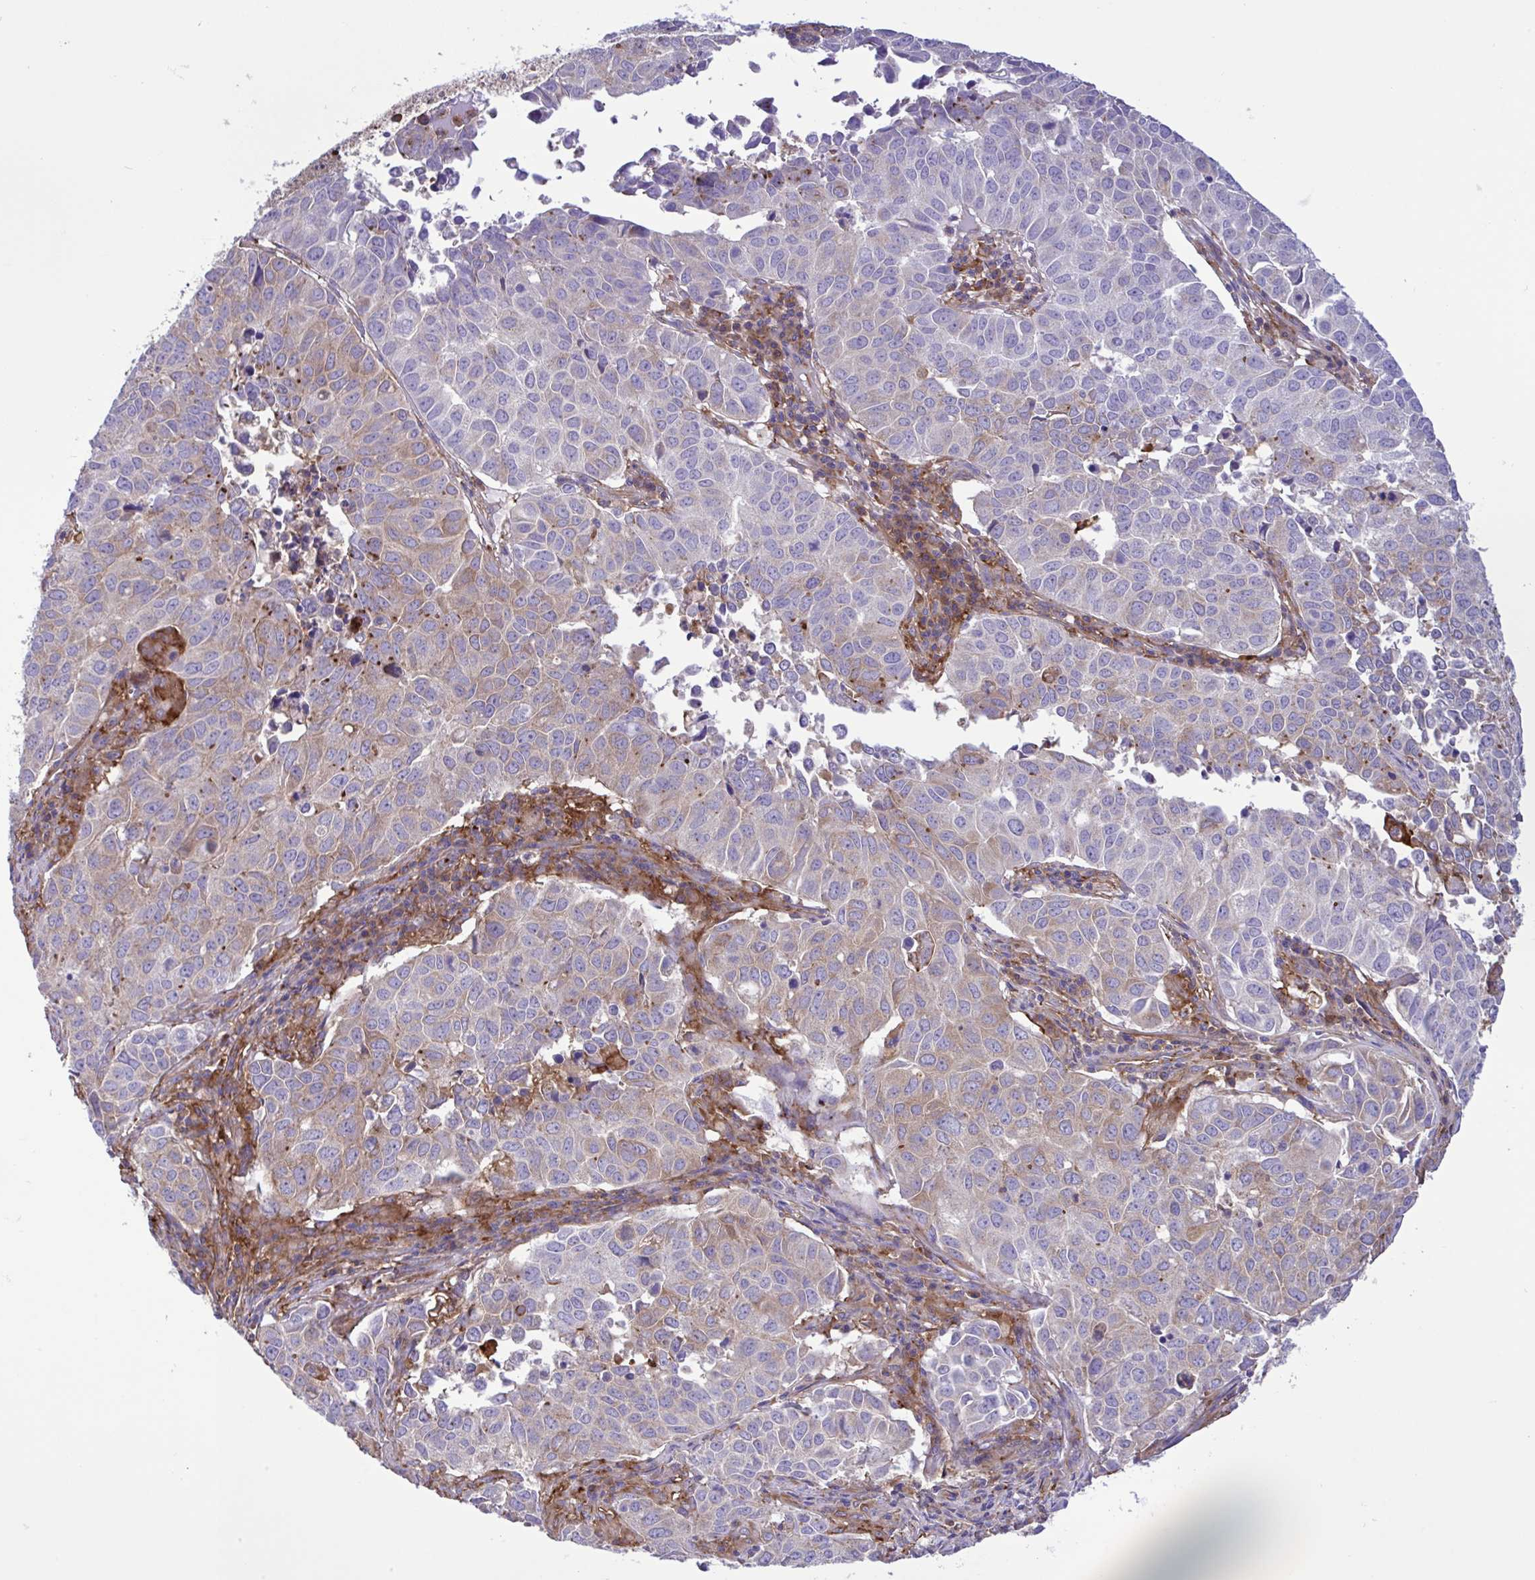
{"staining": {"intensity": "moderate", "quantity": "<25%", "location": "cytoplasmic/membranous"}, "tissue": "lung cancer", "cell_type": "Tumor cells", "image_type": "cancer", "snomed": [{"axis": "morphology", "description": "Adenocarcinoma, NOS"}, {"axis": "topography", "description": "Lung"}], "caption": "The histopathology image demonstrates immunohistochemical staining of lung cancer. There is moderate cytoplasmic/membranous positivity is seen in about <25% of tumor cells.", "gene": "OR51M1", "patient": {"sex": "female", "age": 50}}